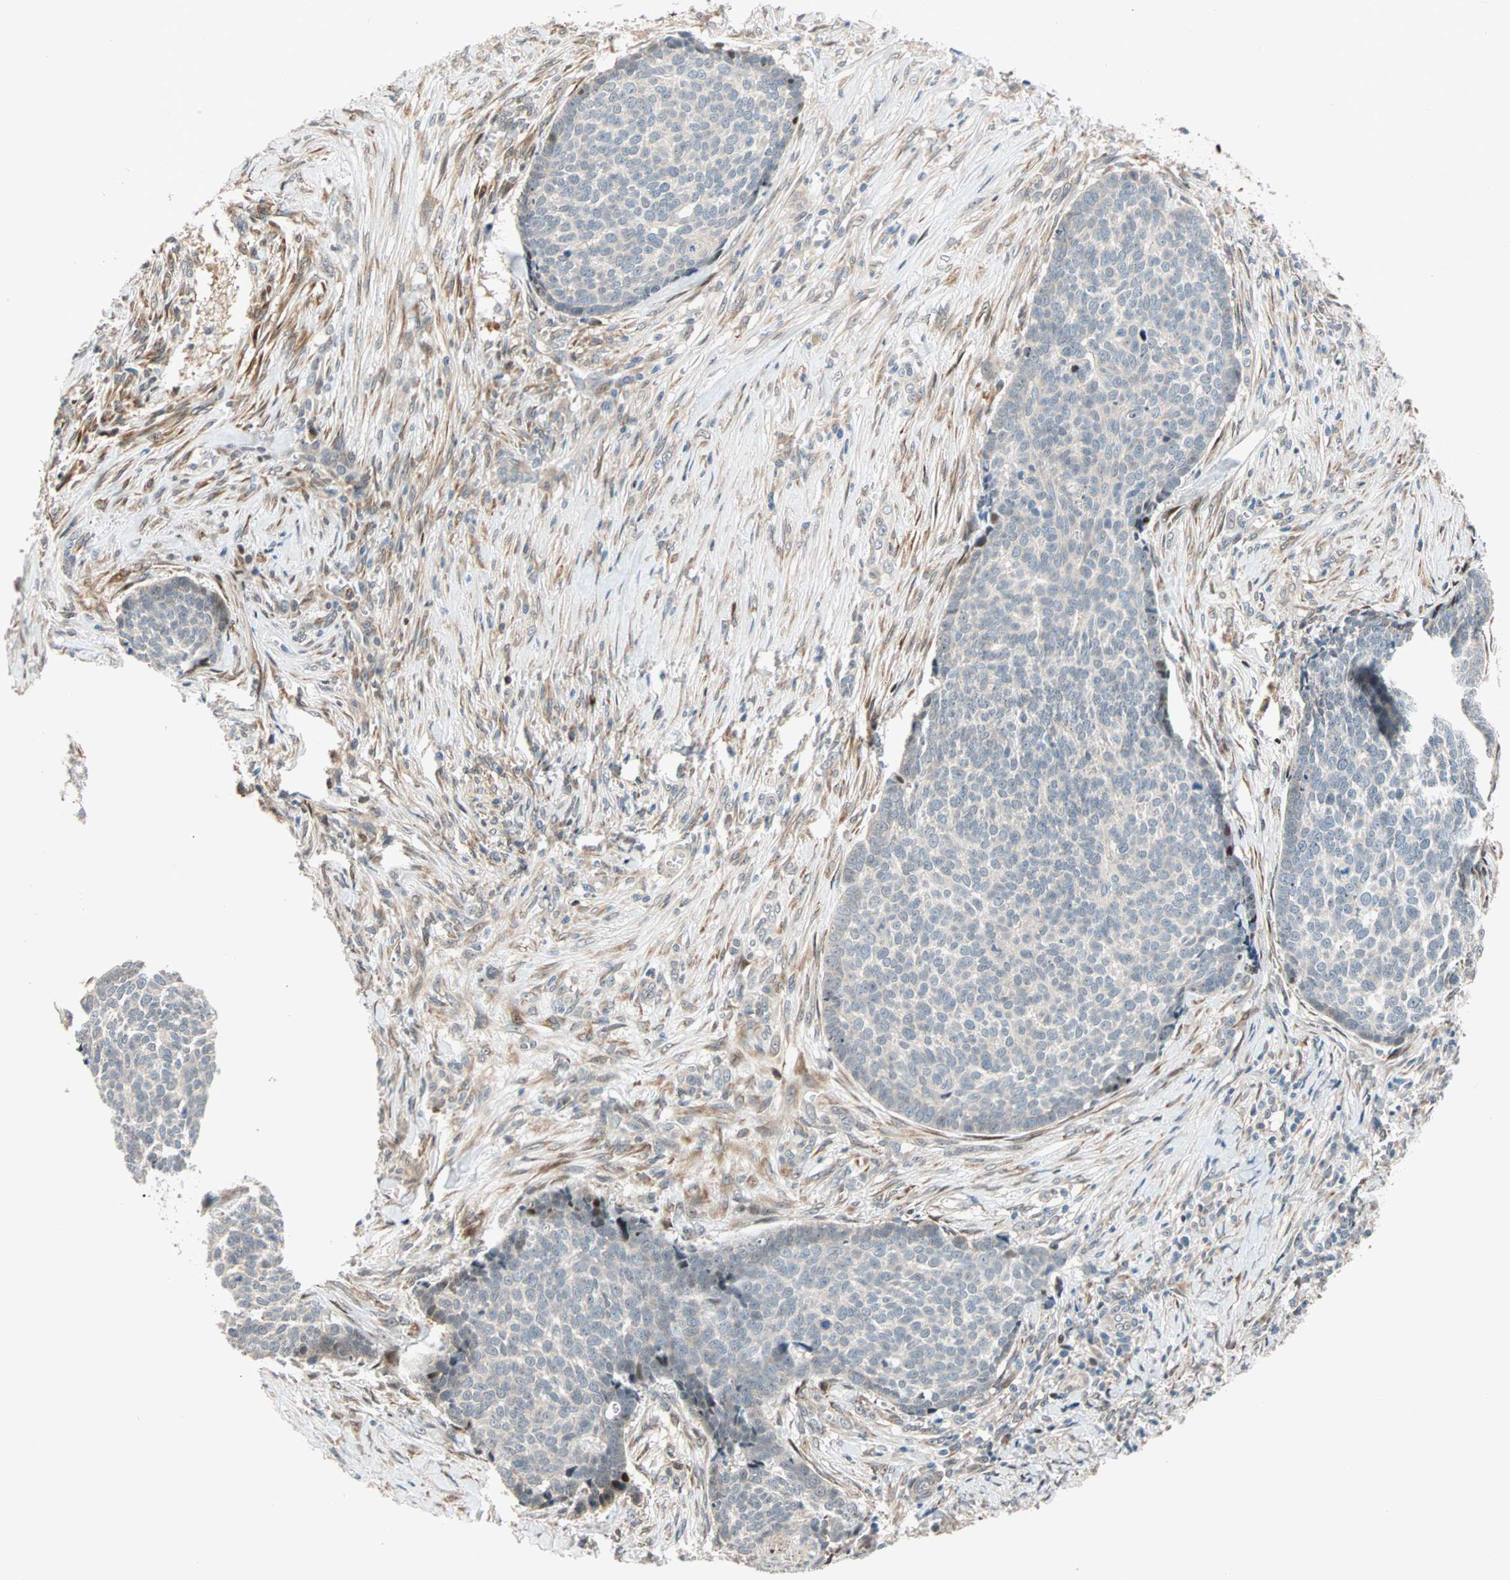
{"staining": {"intensity": "weak", "quantity": "25%-75%", "location": "cytoplasmic/membranous"}, "tissue": "skin cancer", "cell_type": "Tumor cells", "image_type": "cancer", "snomed": [{"axis": "morphology", "description": "Basal cell carcinoma"}, {"axis": "topography", "description": "Skin"}], "caption": "Basal cell carcinoma (skin) stained with DAB (3,3'-diaminobenzidine) immunohistochemistry shows low levels of weak cytoplasmic/membranous positivity in about 25%-75% of tumor cells.", "gene": "HECW1", "patient": {"sex": "male", "age": 84}}